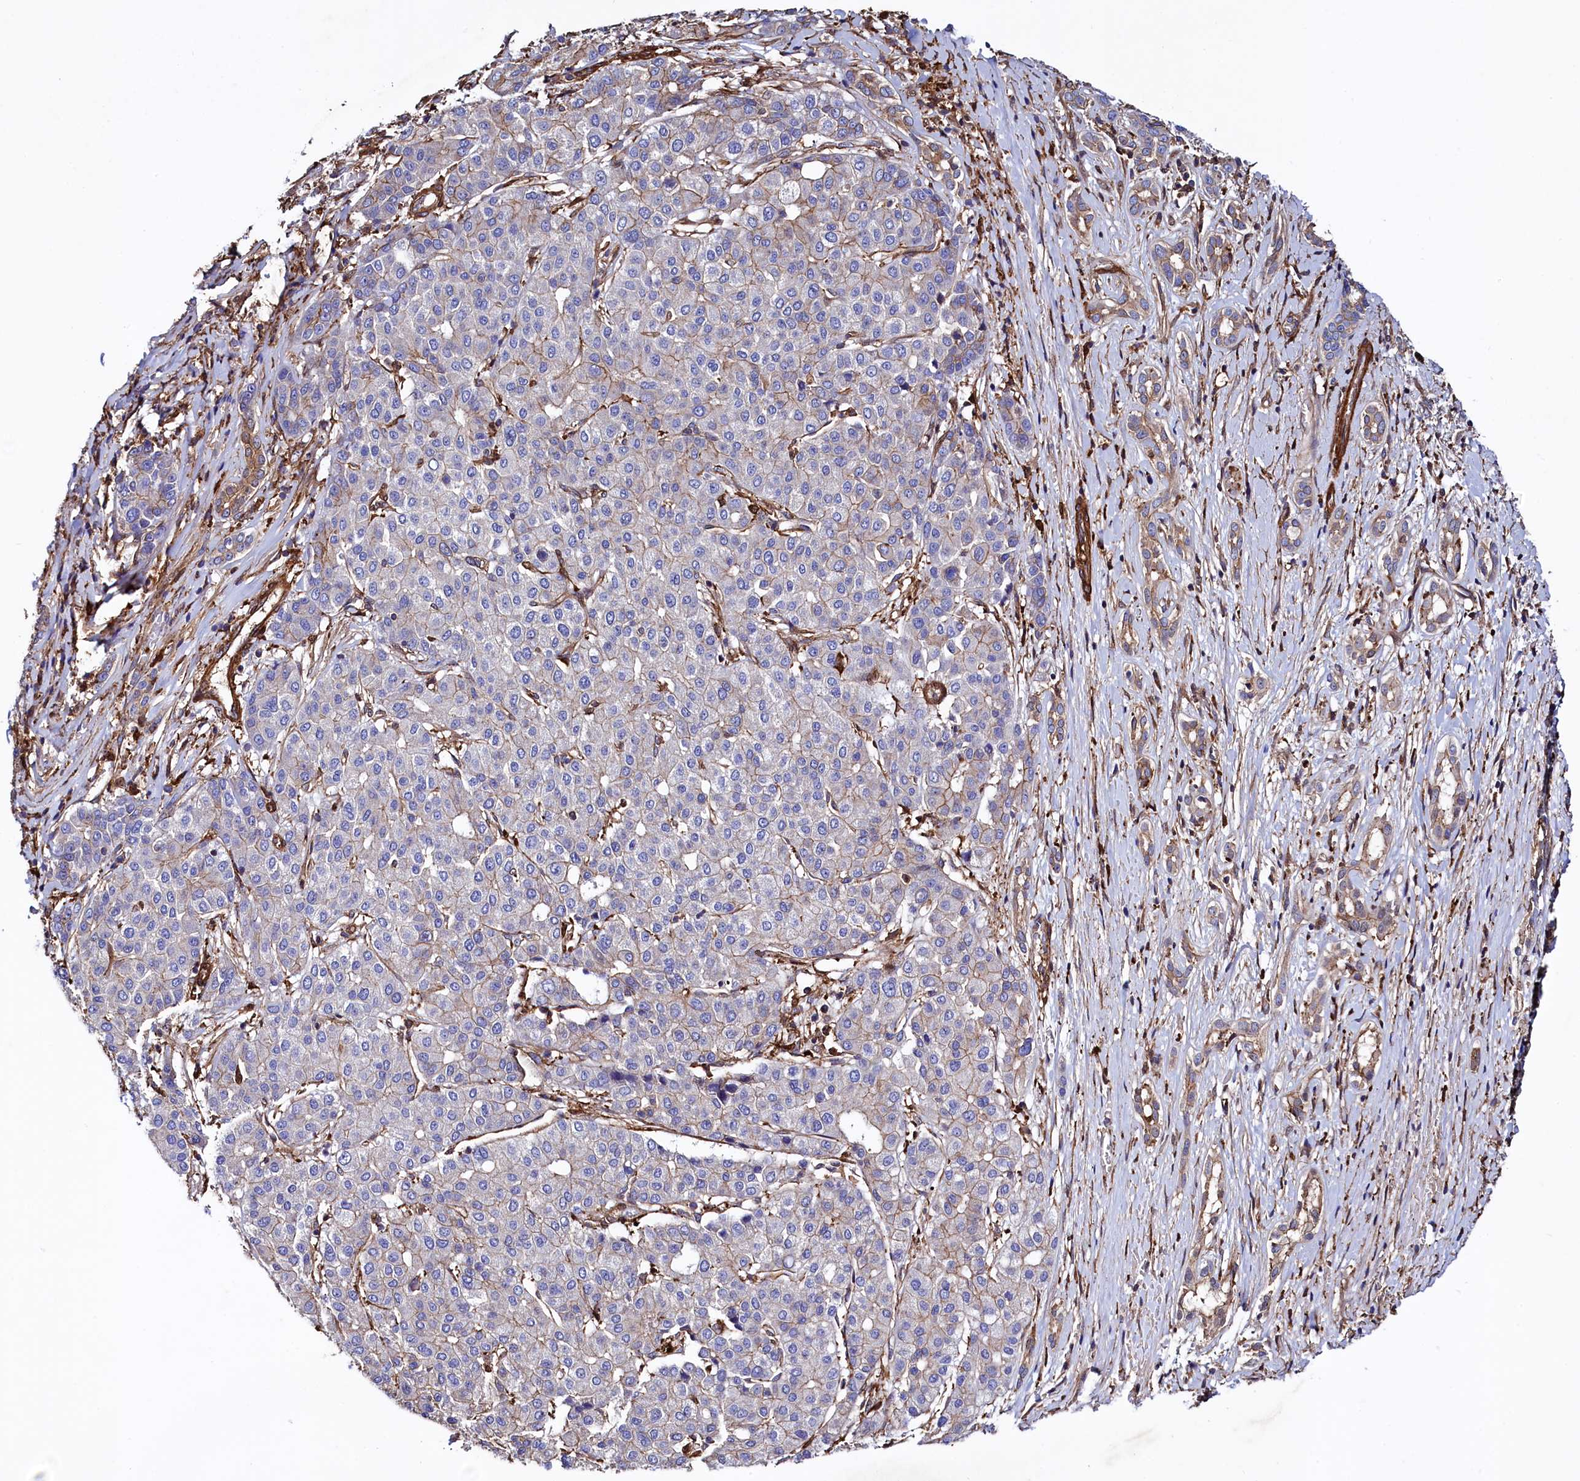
{"staining": {"intensity": "weak", "quantity": "<25%", "location": "cytoplasmic/membranous"}, "tissue": "liver cancer", "cell_type": "Tumor cells", "image_type": "cancer", "snomed": [{"axis": "morphology", "description": "Carcinoma, Hepatocellular, NOS"}, {"axis": "topography", "description": "Liver"}], "caption": "There is no significant staining in tumor cells of liver hepatocellular carcinoma.", "gene": "STAMBPL1", "patient": {"sex": "male", "age": 65}}